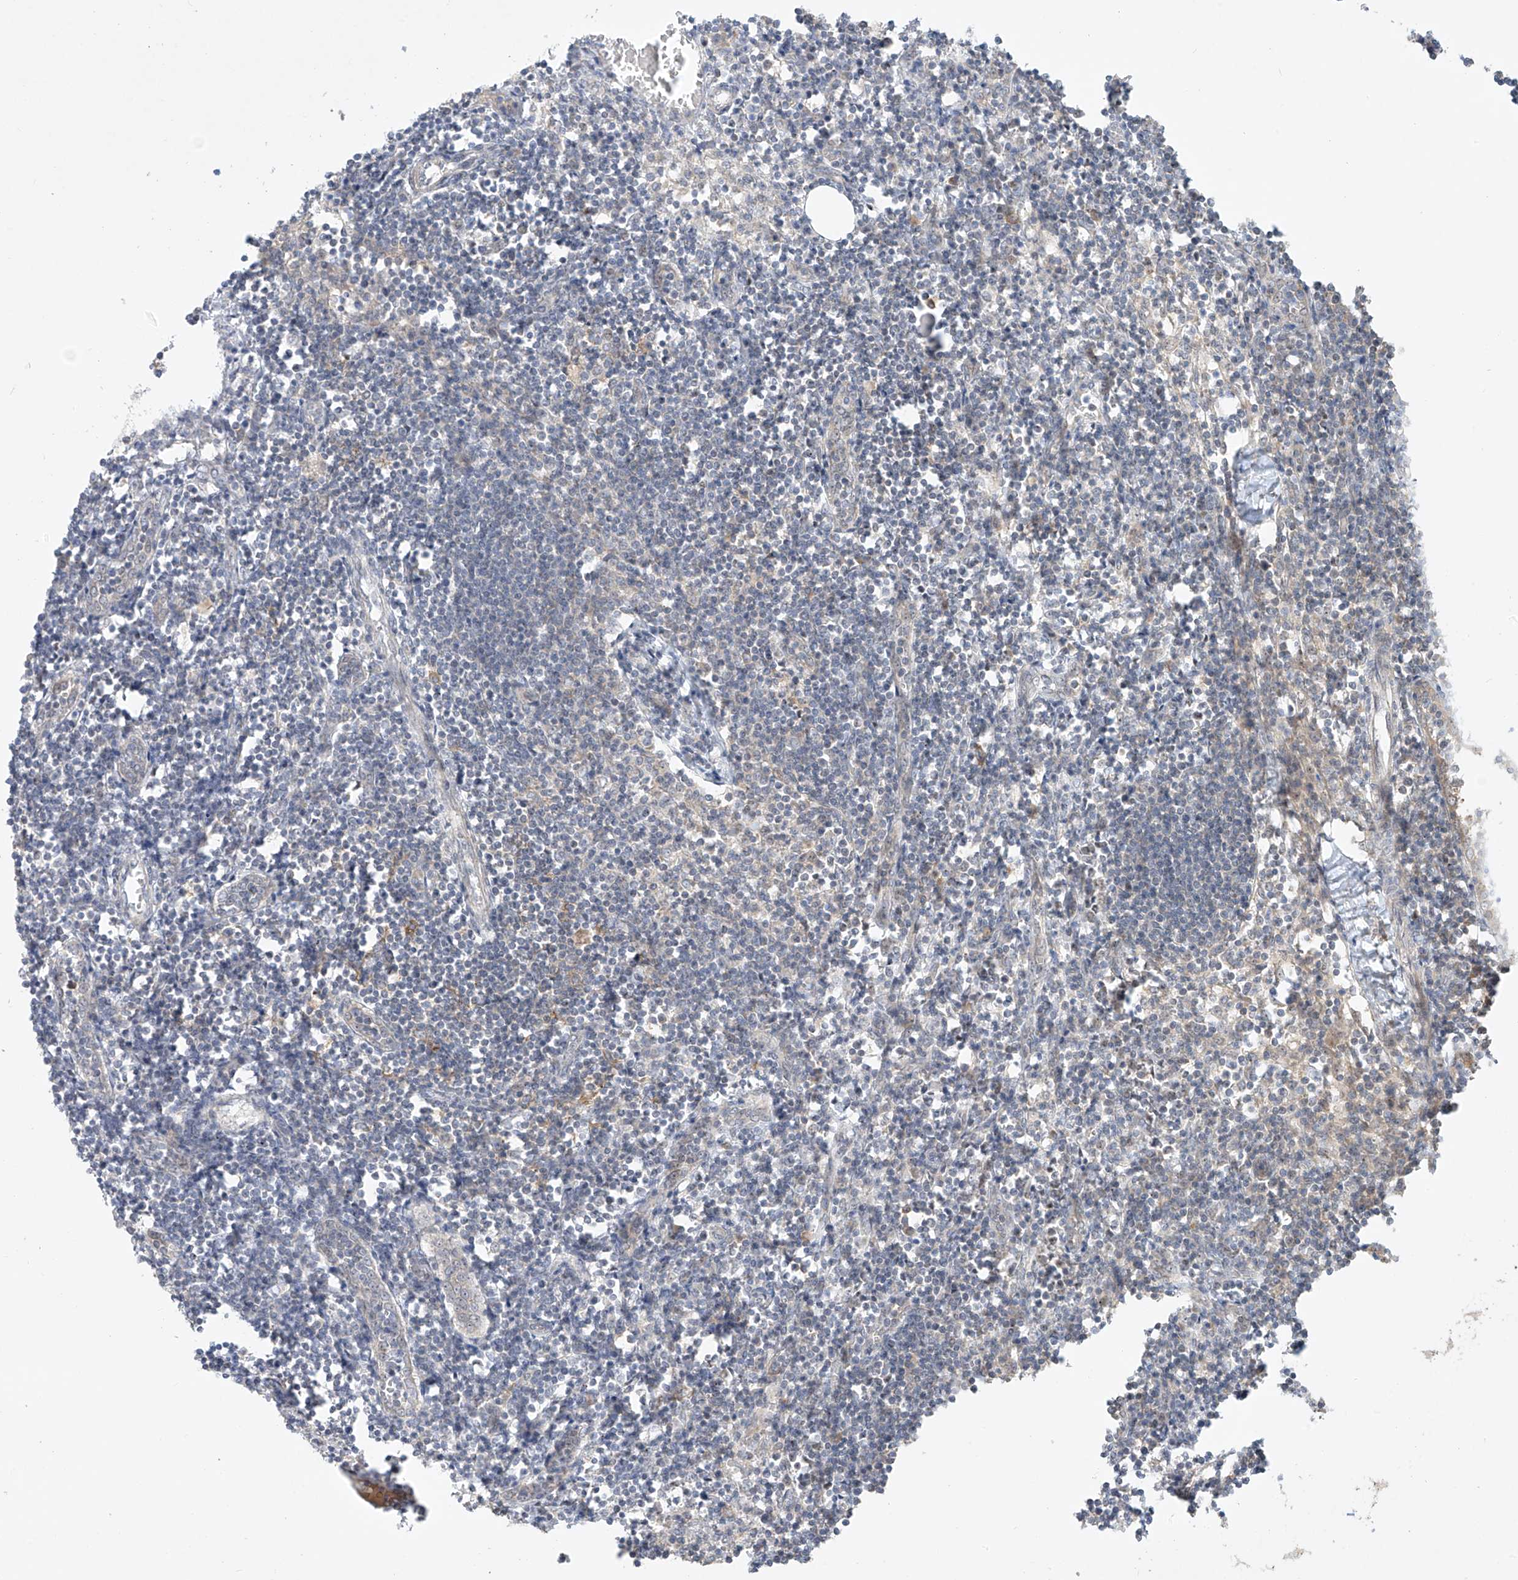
{"staining": {"intensity": "weak", "quantity": "<25%", "location": "cytoplasmic/membranous"}, "tissue": "lymph node", "cell_type": "Germinal center cells", "image_type": "normal", "snomed": [{"axis": "morphology", "description": "Normal tissue, NOS"}, {"axis": "morphology", "description": "Malignant melanoma, Metastatic site"}, {"axis": "topography", "description": "Lymph node"}], "caption": "Human lymph node stained for a protein using immunohistochemistry (IHC) demonstrates no staining in germinal center cells.", "gene": "TASP1", "patient": {"sex": "male", "age": 41}}